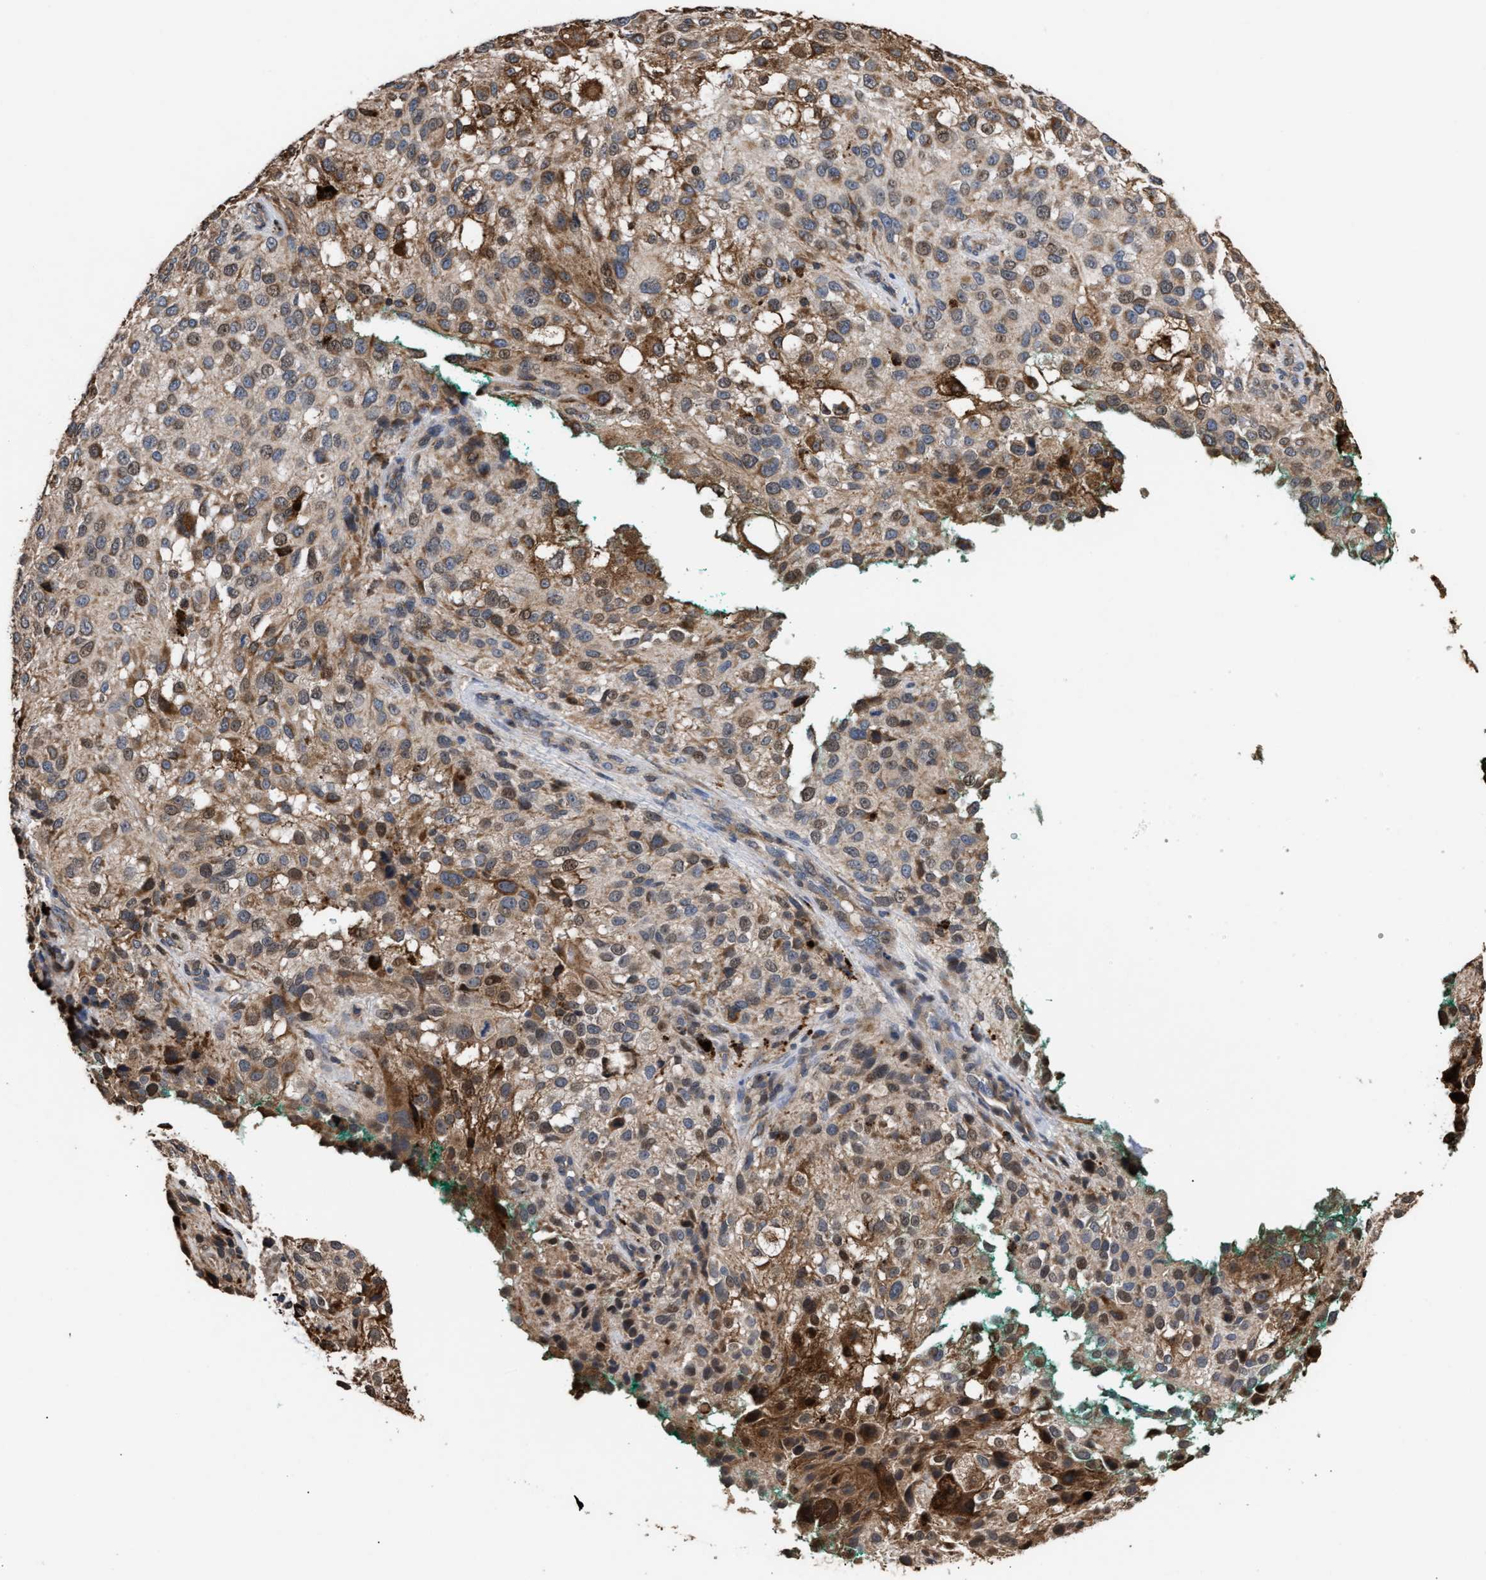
{"staining": {"intensity": "moderate", "quantity": "<25%", "location": "cytoplasmic/membranous"}, "tissue": "melanoma", "cell_type": "Tumor cells", "image_type": "cancer", "snomed": [{"axis": "morphology", "description": "Necrosis, NOS"}, {"axis": "morphology", "description": "Malignant melanoma, NOS"}, {"axis": "topography", "description": "Skin"}], "caption": "Immunohistochemistry (IHC) (DAB (3,3'-diaminobenzidine)) staining of human melanoma displays moderate cytoplasmic/membranous protein positivity in about <25% of tumor cells.", "gene": "GOSR1", "patient": {"sex": "female", "age": 87}}